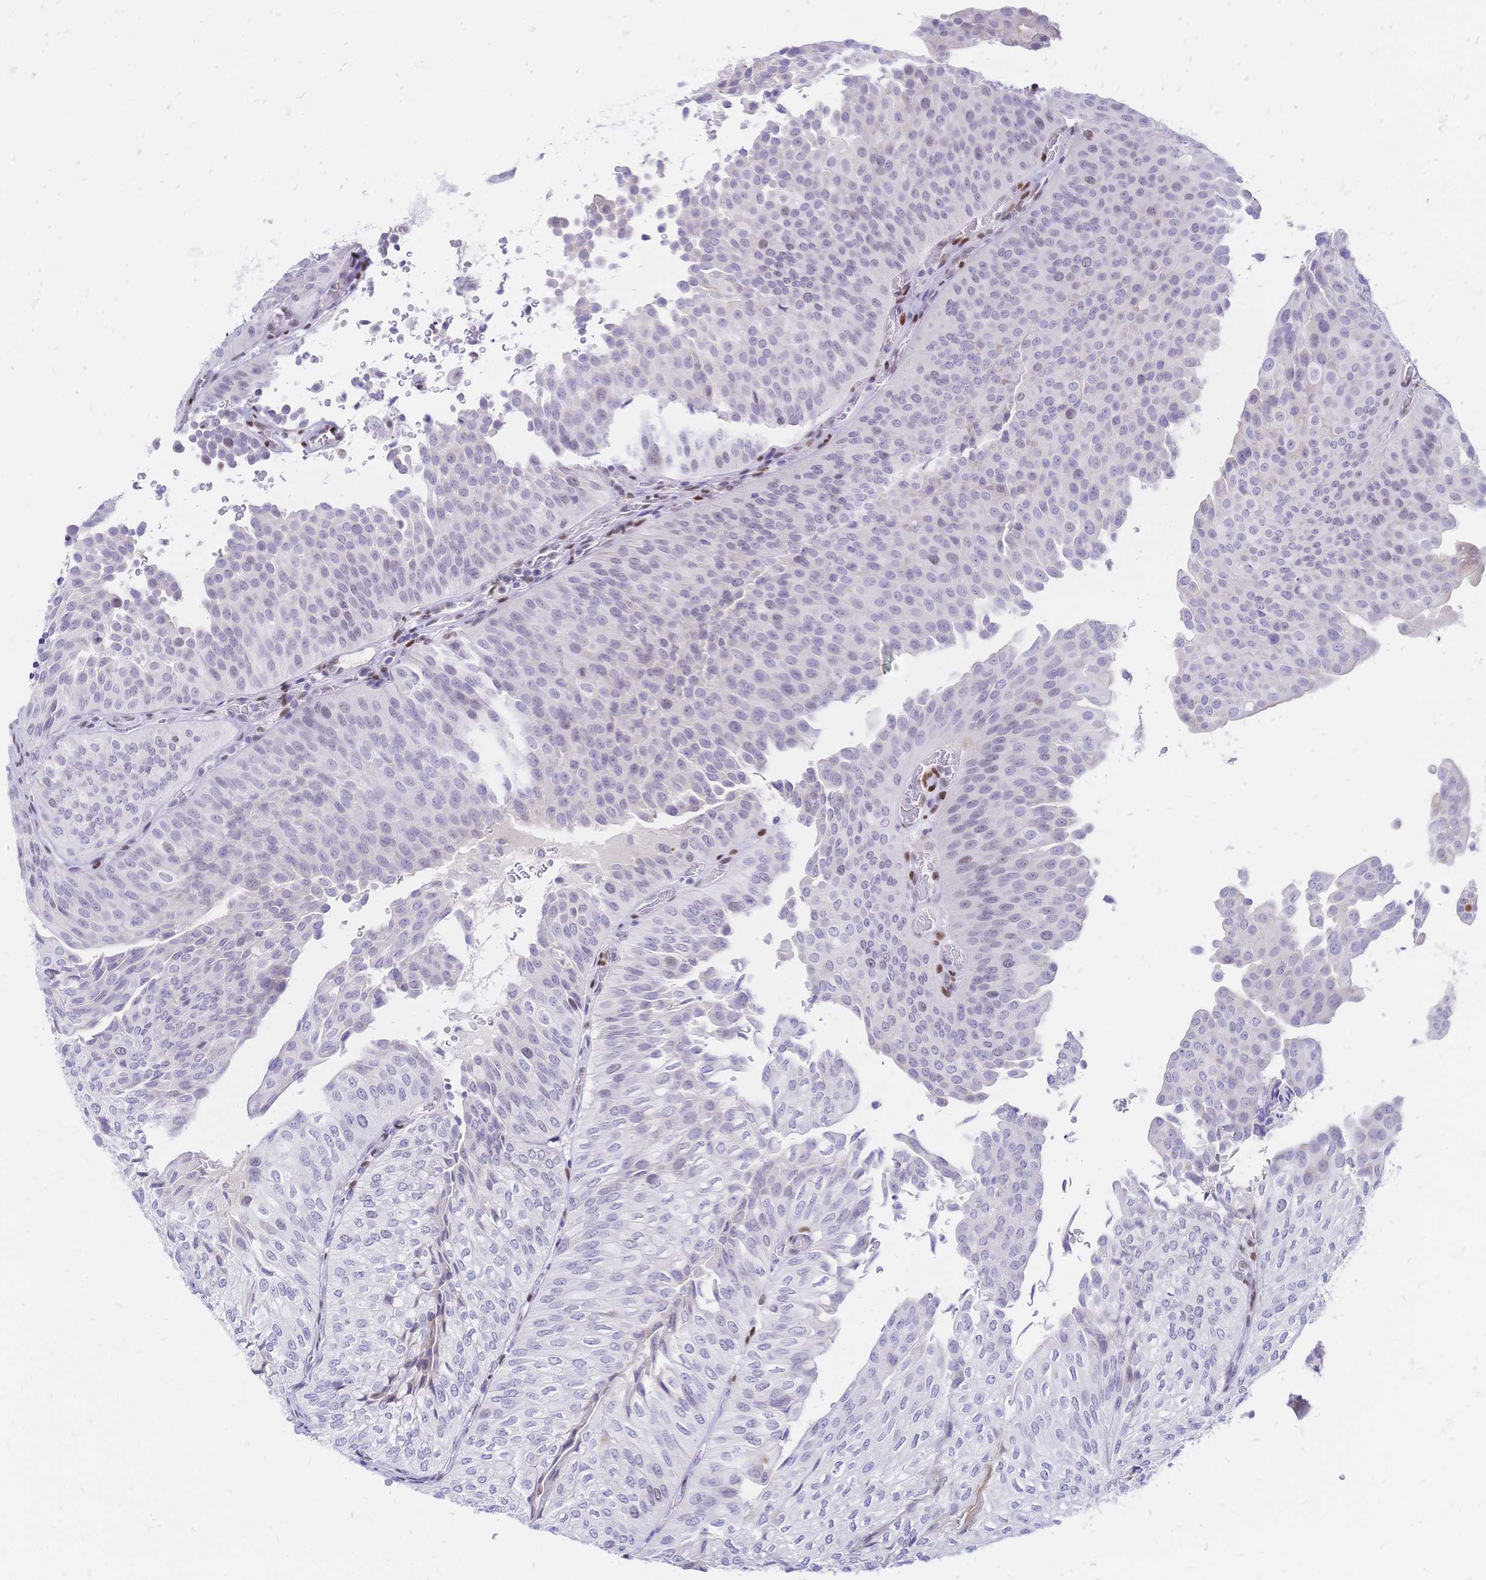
{"staining": {"intensity": "negative", "quantity": "none", "location": "none"}, "tissue": "urothelial cancer", "cell_type": "Tumor cells", "image_type": "cancer", "snomed": [{"axis": "morphology", "description": "Urothelial carcinoma, NOS"}, {"axis": "topography", "description": "Urinary bladder"}], "caption": "Immunohistochemistry (IHC) image of transitional cell carcinoma stained for a protein (brown), which demonstrates no positivity in tumor cells.", "gene": "NFIC", "patient": {"sex": "male", "age": 62}}